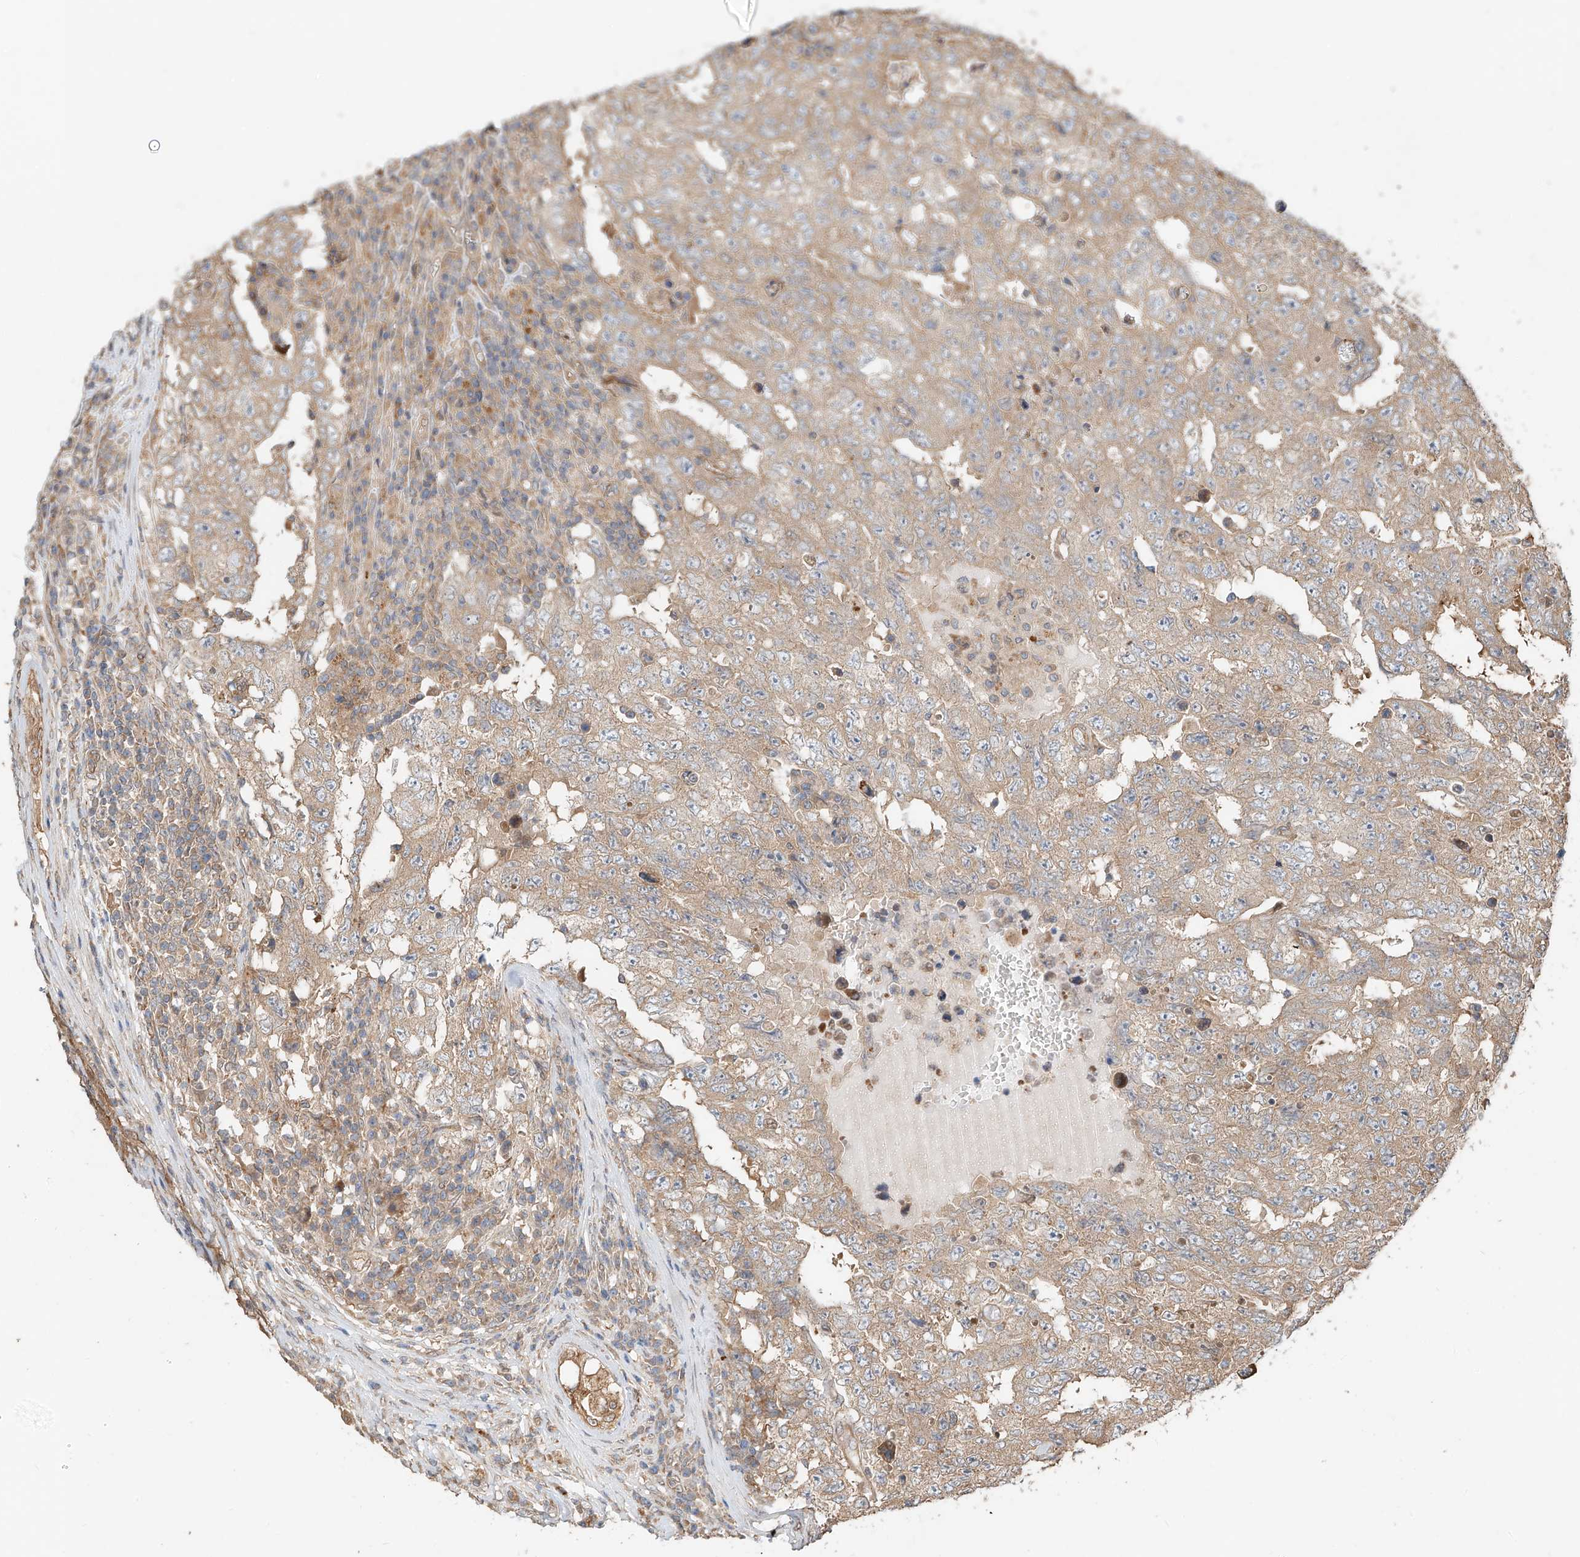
{"staining": {"intensity": "weak", "quantity": ">75%", "location": "cytoplasmic/membranous"}, "tissue": "testis cancer", "cell_type": "Tumor cells", "image_type": "cancer", "snomed": [{"axis": "morphology", "description": "Carcinoma, Embryonal, NOS"}, {"axis": "topography", "description": "Testis"}], "caption": "Human testis cancer (embryonal carcinoma) stained with a protein marker exhibits weak staining in tumor cells.", "gene": "CEP162", "patient": {"sex": "male", "age": 26}}